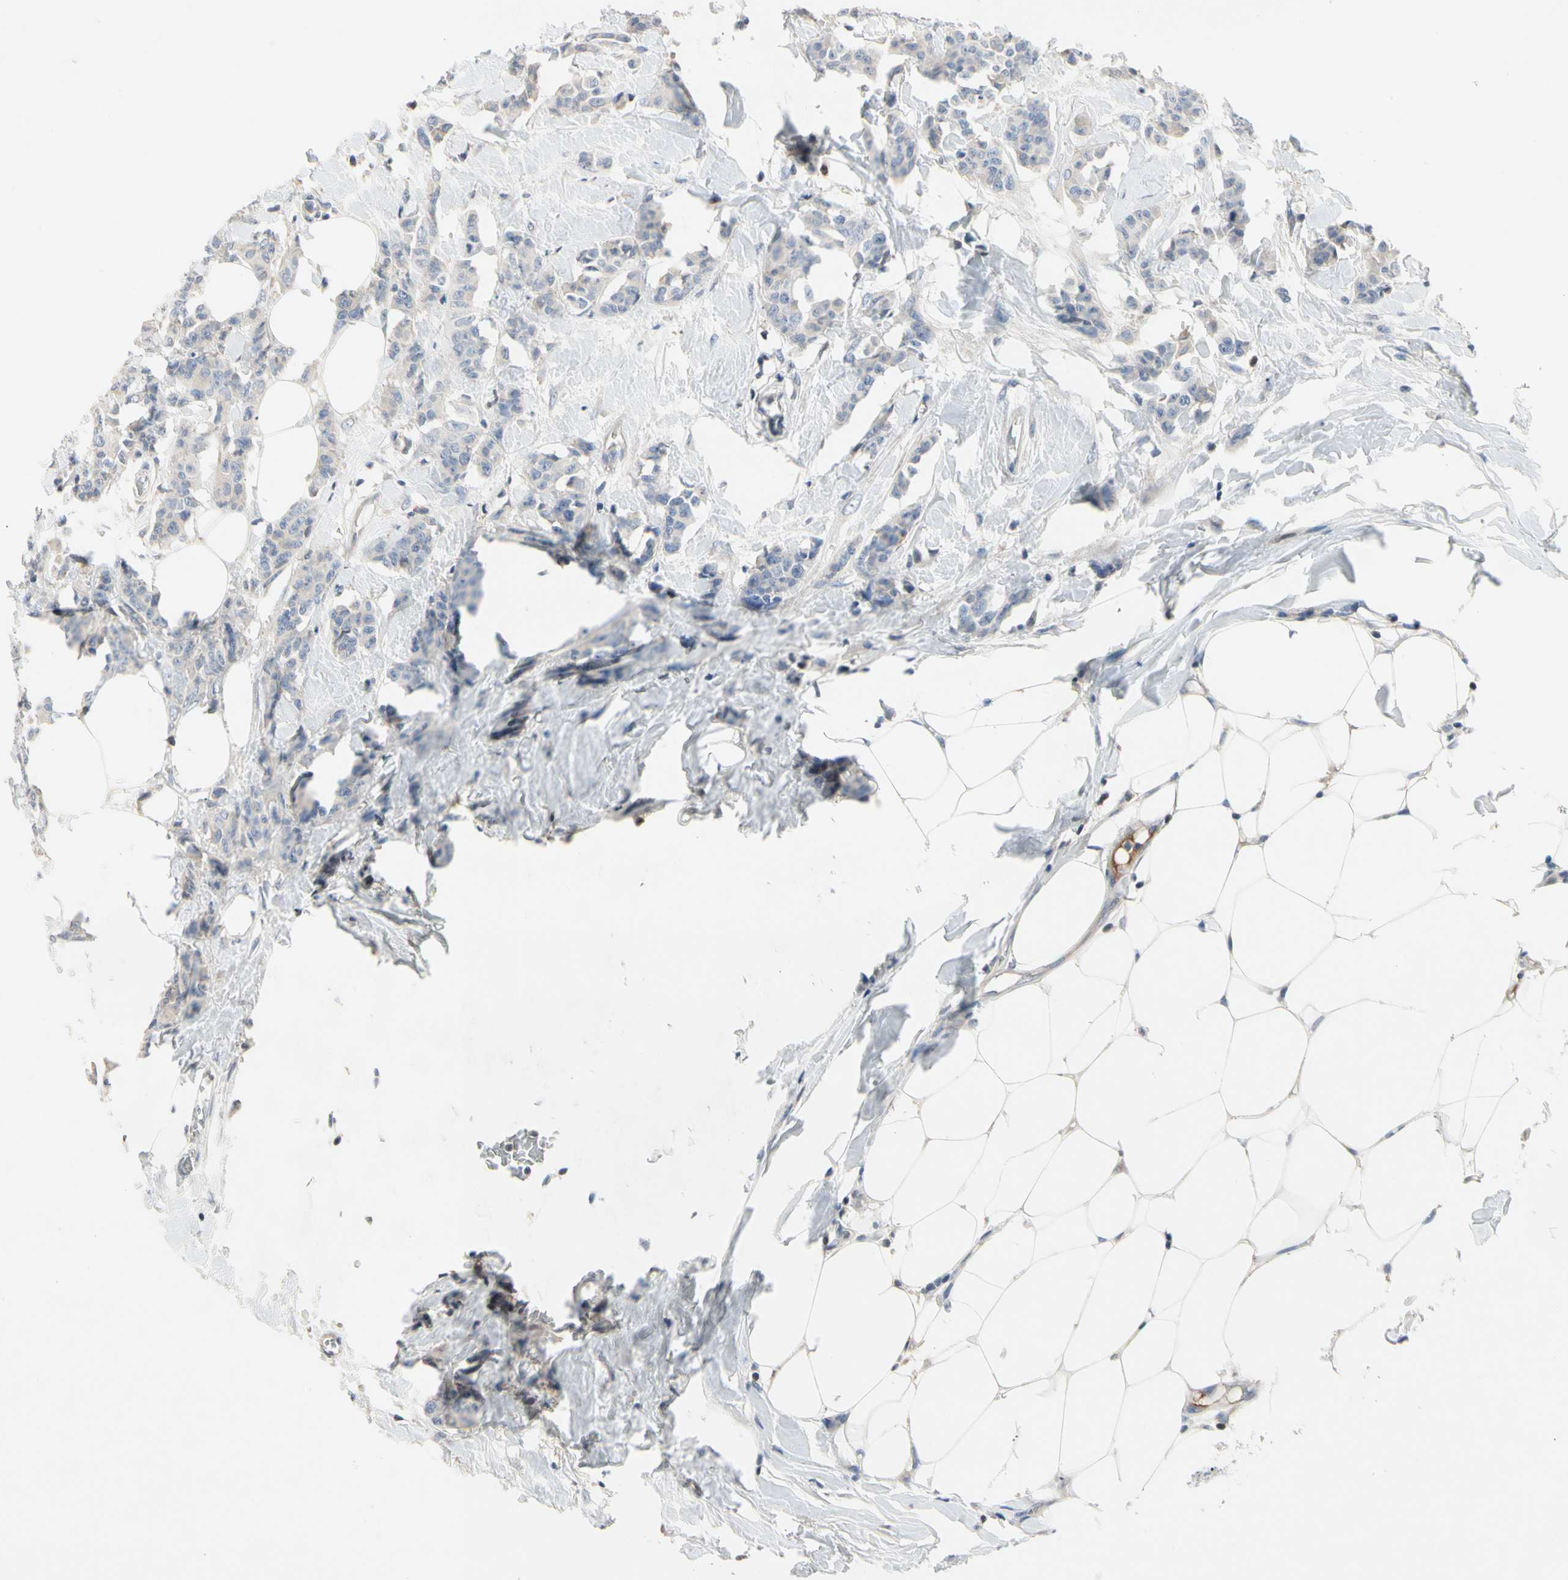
{"staining": {"intensity": "negative", "quantity": "none", "location": "none"}, "tissue": "breast cancer", "cell_type": "Tumor cells", "image_type": "cancer", "snomed": [{"axis": "morphology", "description": "Normal tissue, NOS"}, {"axis": "morphology", "description": "Duct carcinoma"}, {"axis": "topography", "description": "Breast"}], "caption": "High magnification brightfield microscopy of breast cancer (intraductal carcinoma) stained with DAB (3,3'-diaminobenzidine) (brown) and counterstained with hematoxylin (blue): tumor cells show no significant staining.", "gene": "ECRG4", "patient": {"sex": "female", "age": 40}}